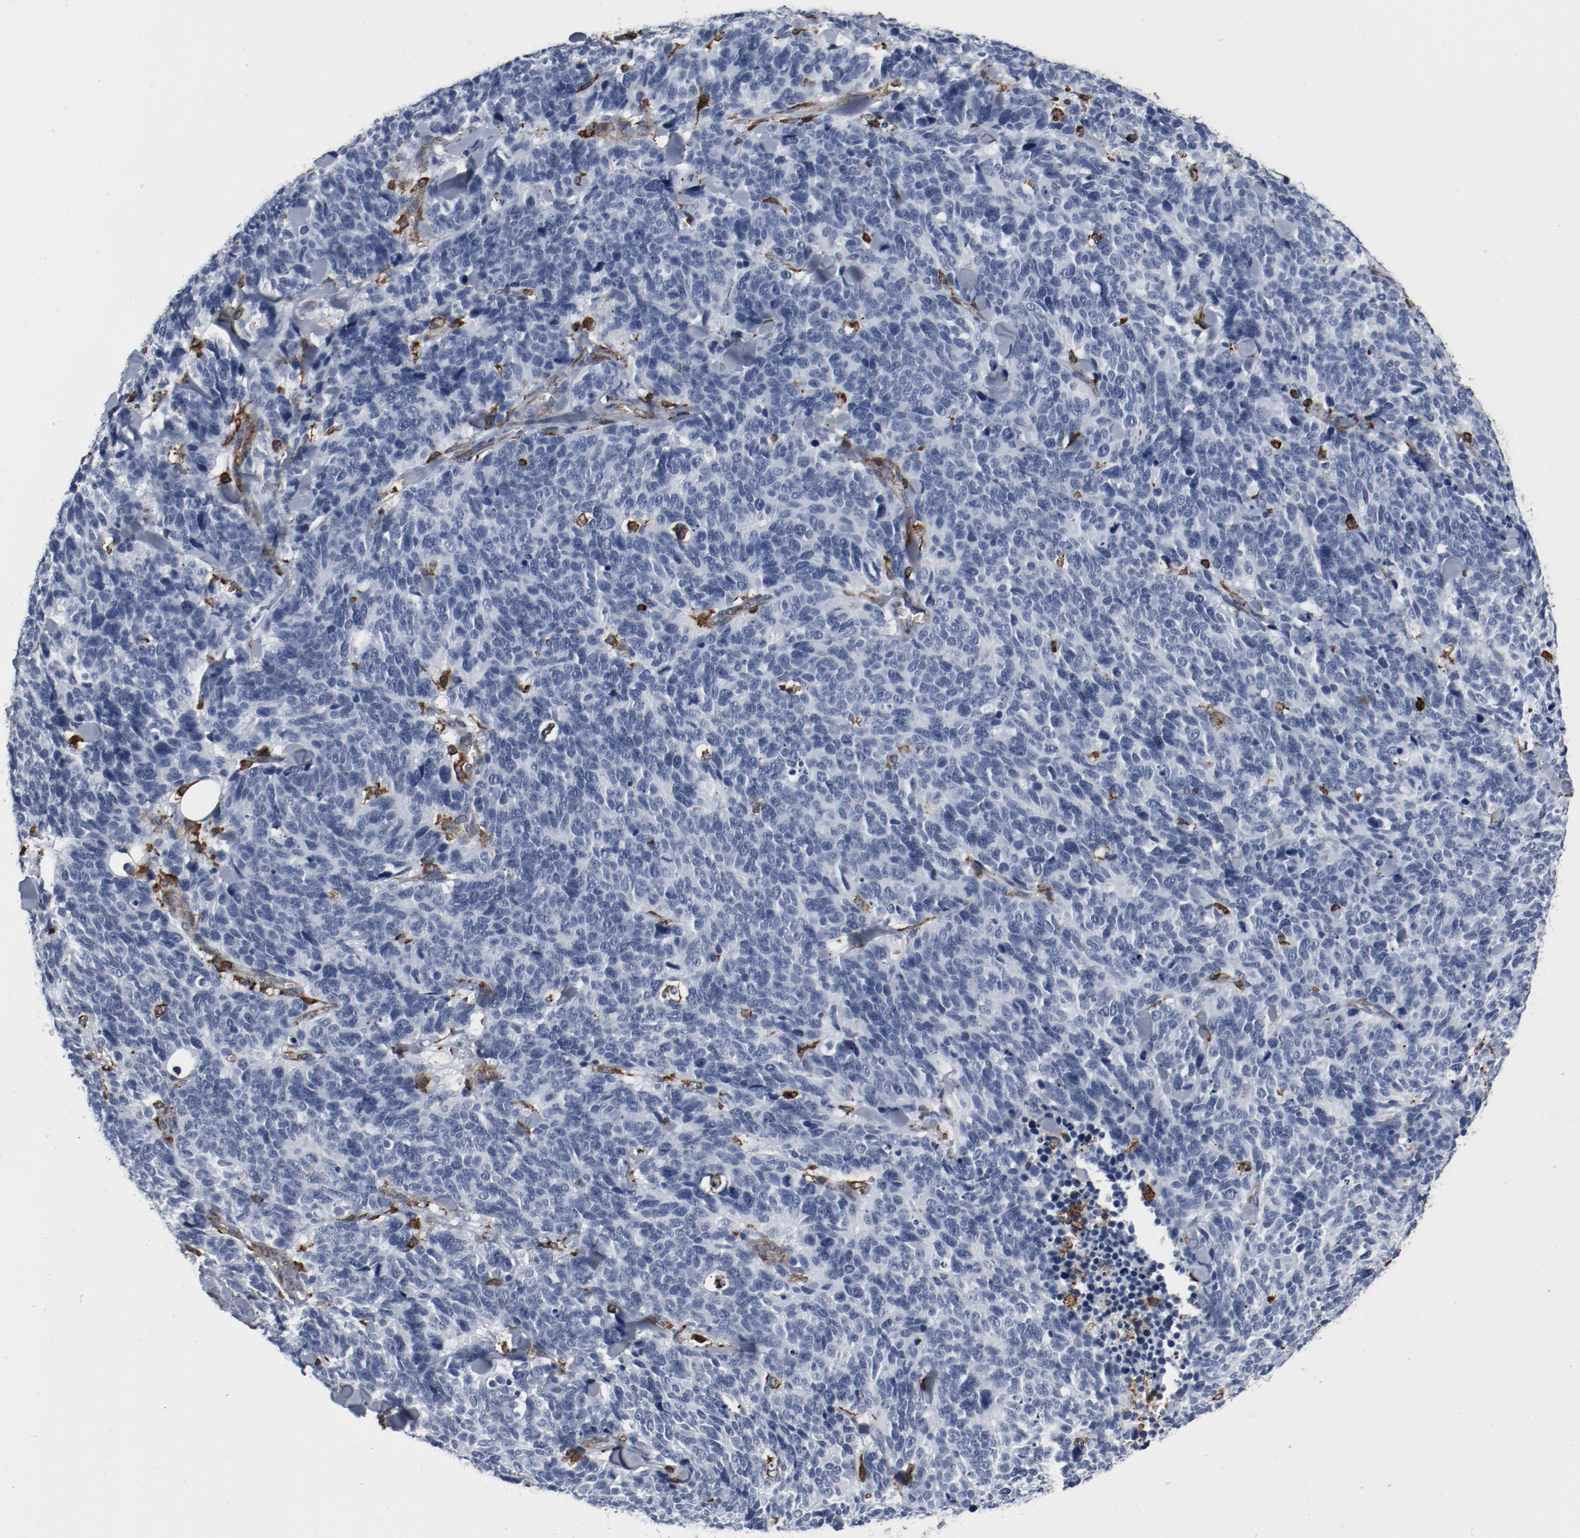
{"staining": {"intensity": "negative", "quantity": "none", "location": "none"}, "tissue": "lung cancer", "cell_type": "Tumor cells", "image_type": "cancer", "snomed": [{"axis": "morphology", "description": "Neoplasm, malignant, NOS"}, {"axis": "topography", "description": "Lung"}], "caption": "This is a image of IHC staining of neoplasm (malignant) (lung), which shows no expression in tumor cells.", "gene": "LCP2", "patient": {"sex": "female", "age": 58}}